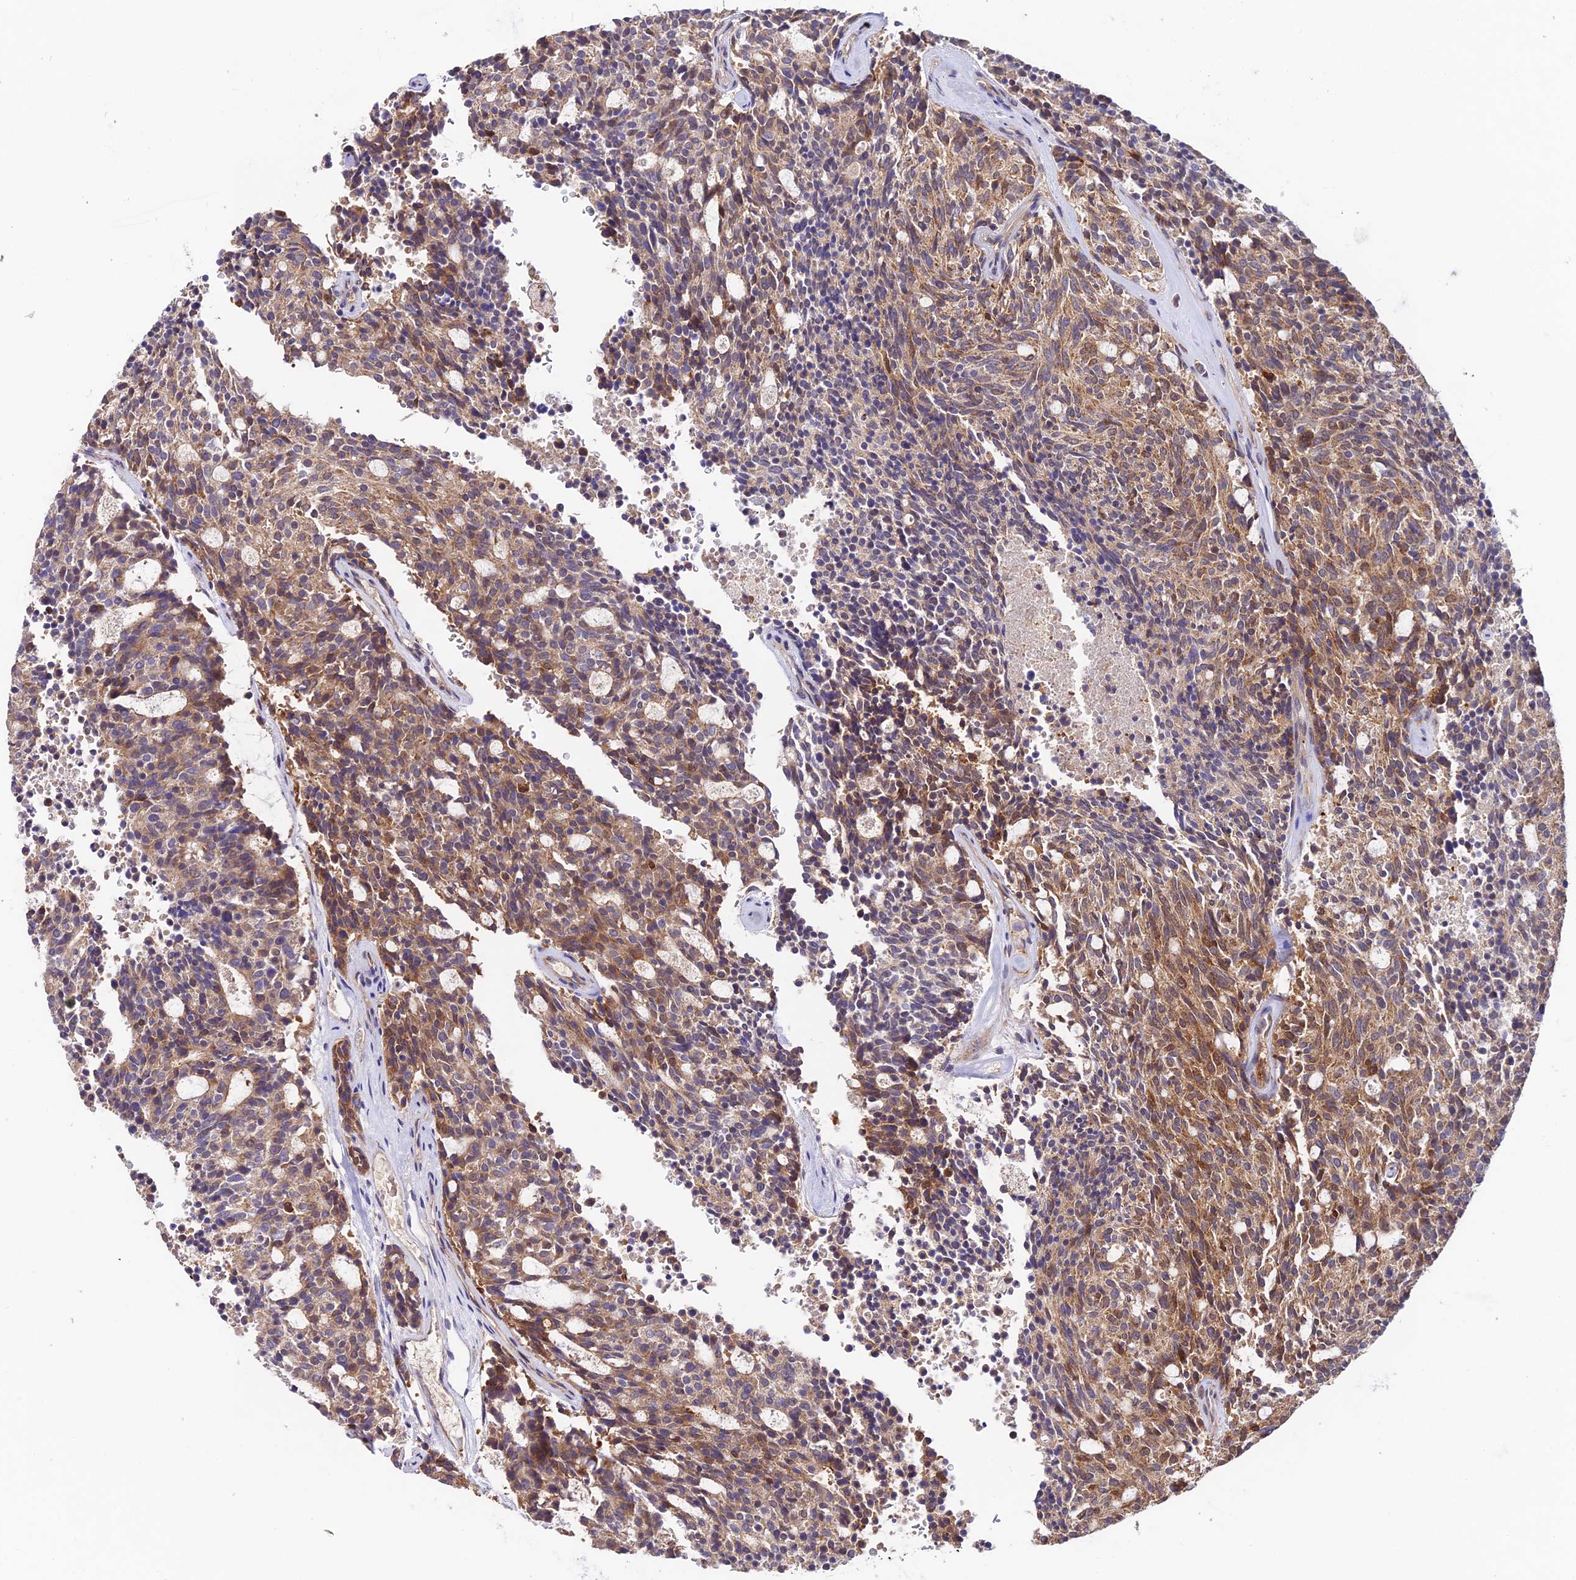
{"staining": {"intensity": "moderate", "quantity": ">75%", "location": "cytoplasmic/membranous"}, "tissue": "carcinoid", "cell_type": "Tumor cells", "image_type": "cancer", "snomed": [{"axis": "morphology", "description": "Carcinoid, malignant, NOS"}, {"axis": "topography", "description": "Pancreas"}], "caption": "Protein expression analysis of human malignant carcinoid reveals moderate cytoplasmic/membranous expression in approximately >75% of tumor cells.", "gene": "ZBED8", "patient": {"sex": "female", "age": 54}}